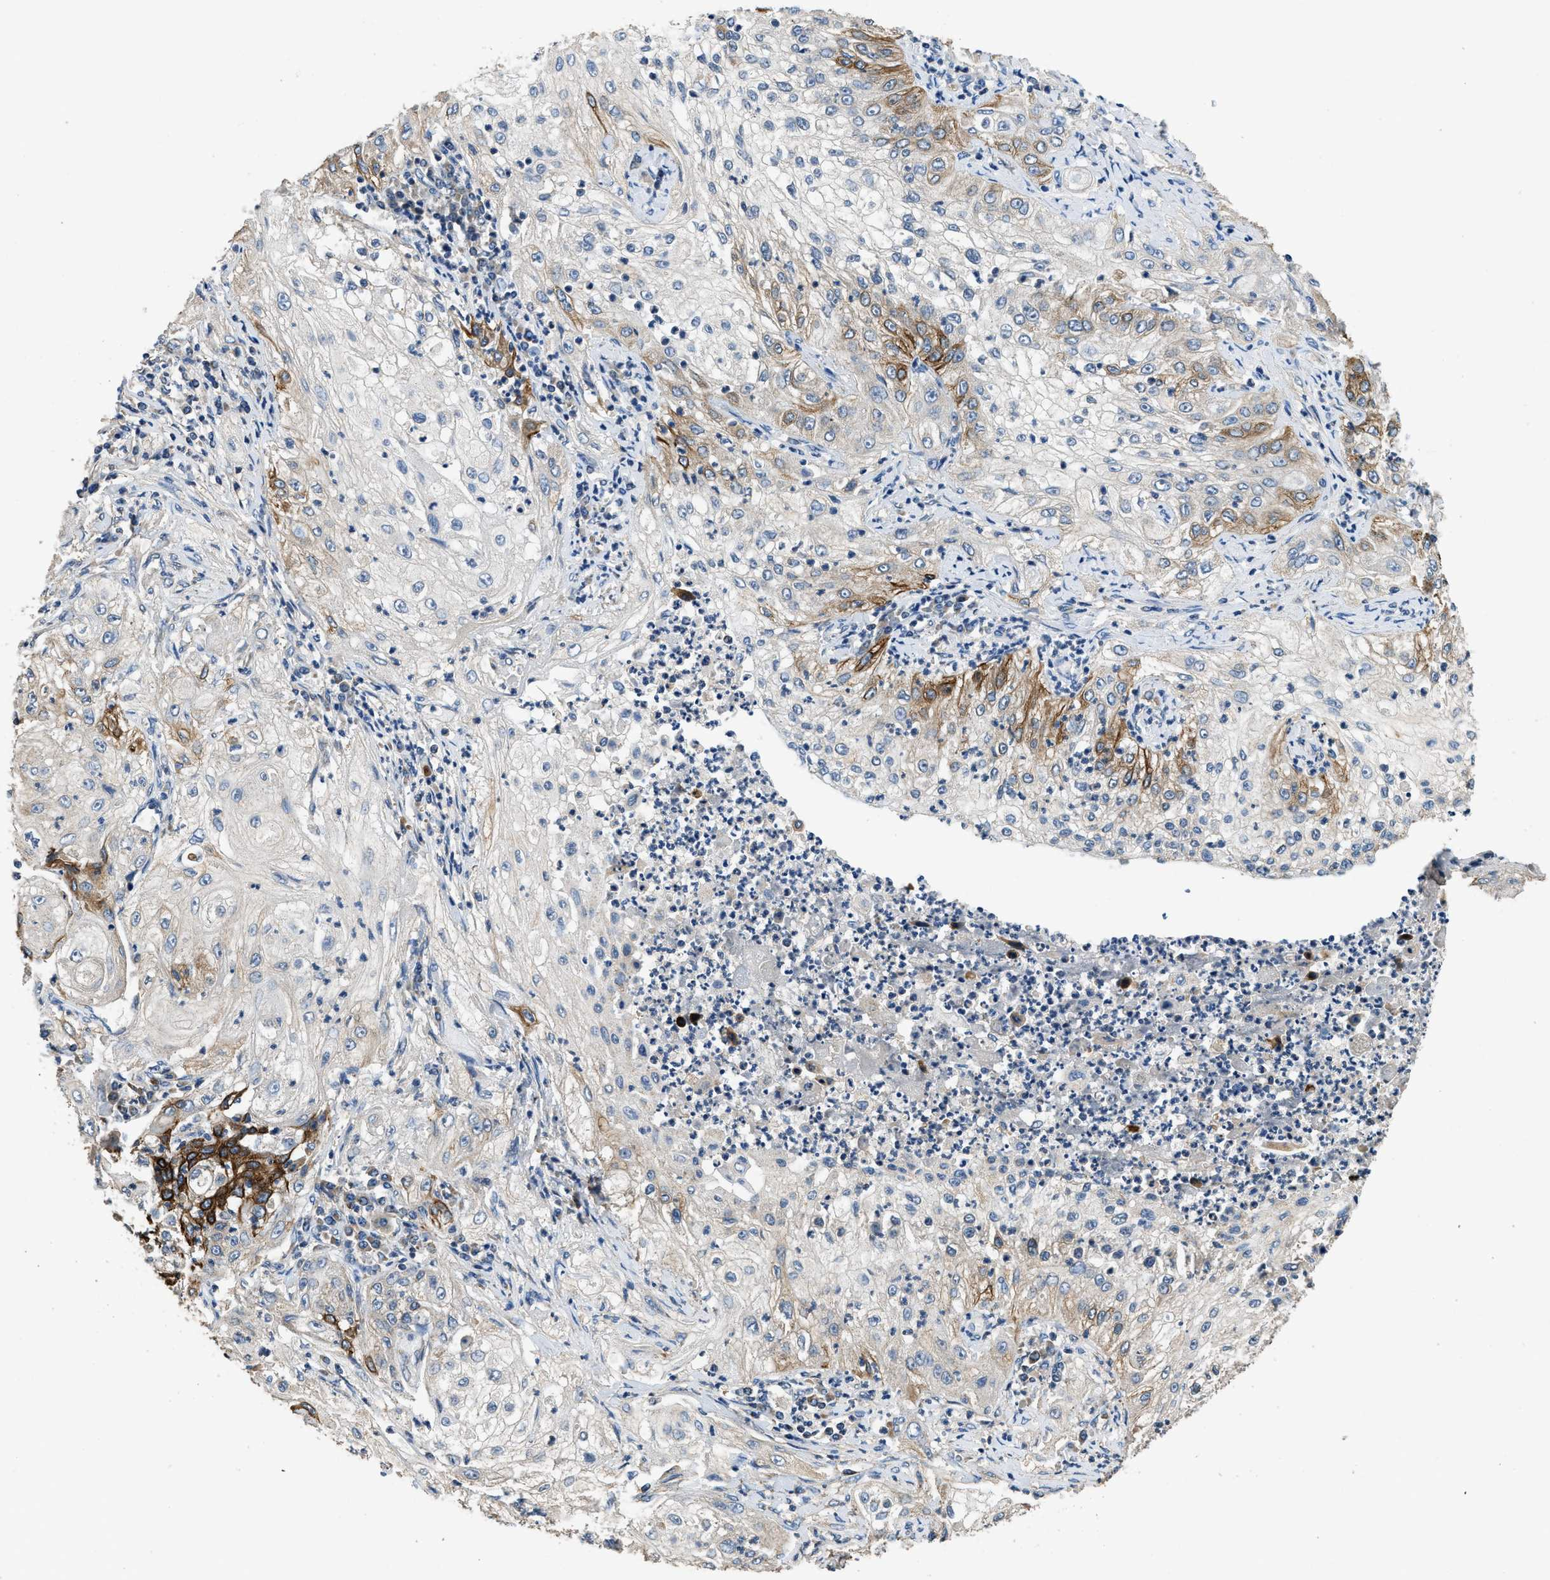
{"staining": {"intensity": "strong", "quantity": "<25%", "location": "cytoplasmic/membranous"}, "tissue": "lung cancer", "cell_type": "Tumor cells", "image_type": "cancer", "snomed": [{"axis": "morphology", "description": "Inflammation, NOS"}, {"axis": "morphology", "description": "Squamous cell carcinoma, NOS"}, {"axis": "topography", "description": "Lymph node"}, {"axis": "topography", "description": "Soft tissue"}, {"axis": "topography", "description": "Lung"}], "caption": "Tumor cells display medium levels of strong cytoplasmic/membranous expression in approximately <25% of cells in human lung squamous cell carcinoma.", "gene": "SSH2", "patient": {"sex": "male", "age": 66}}